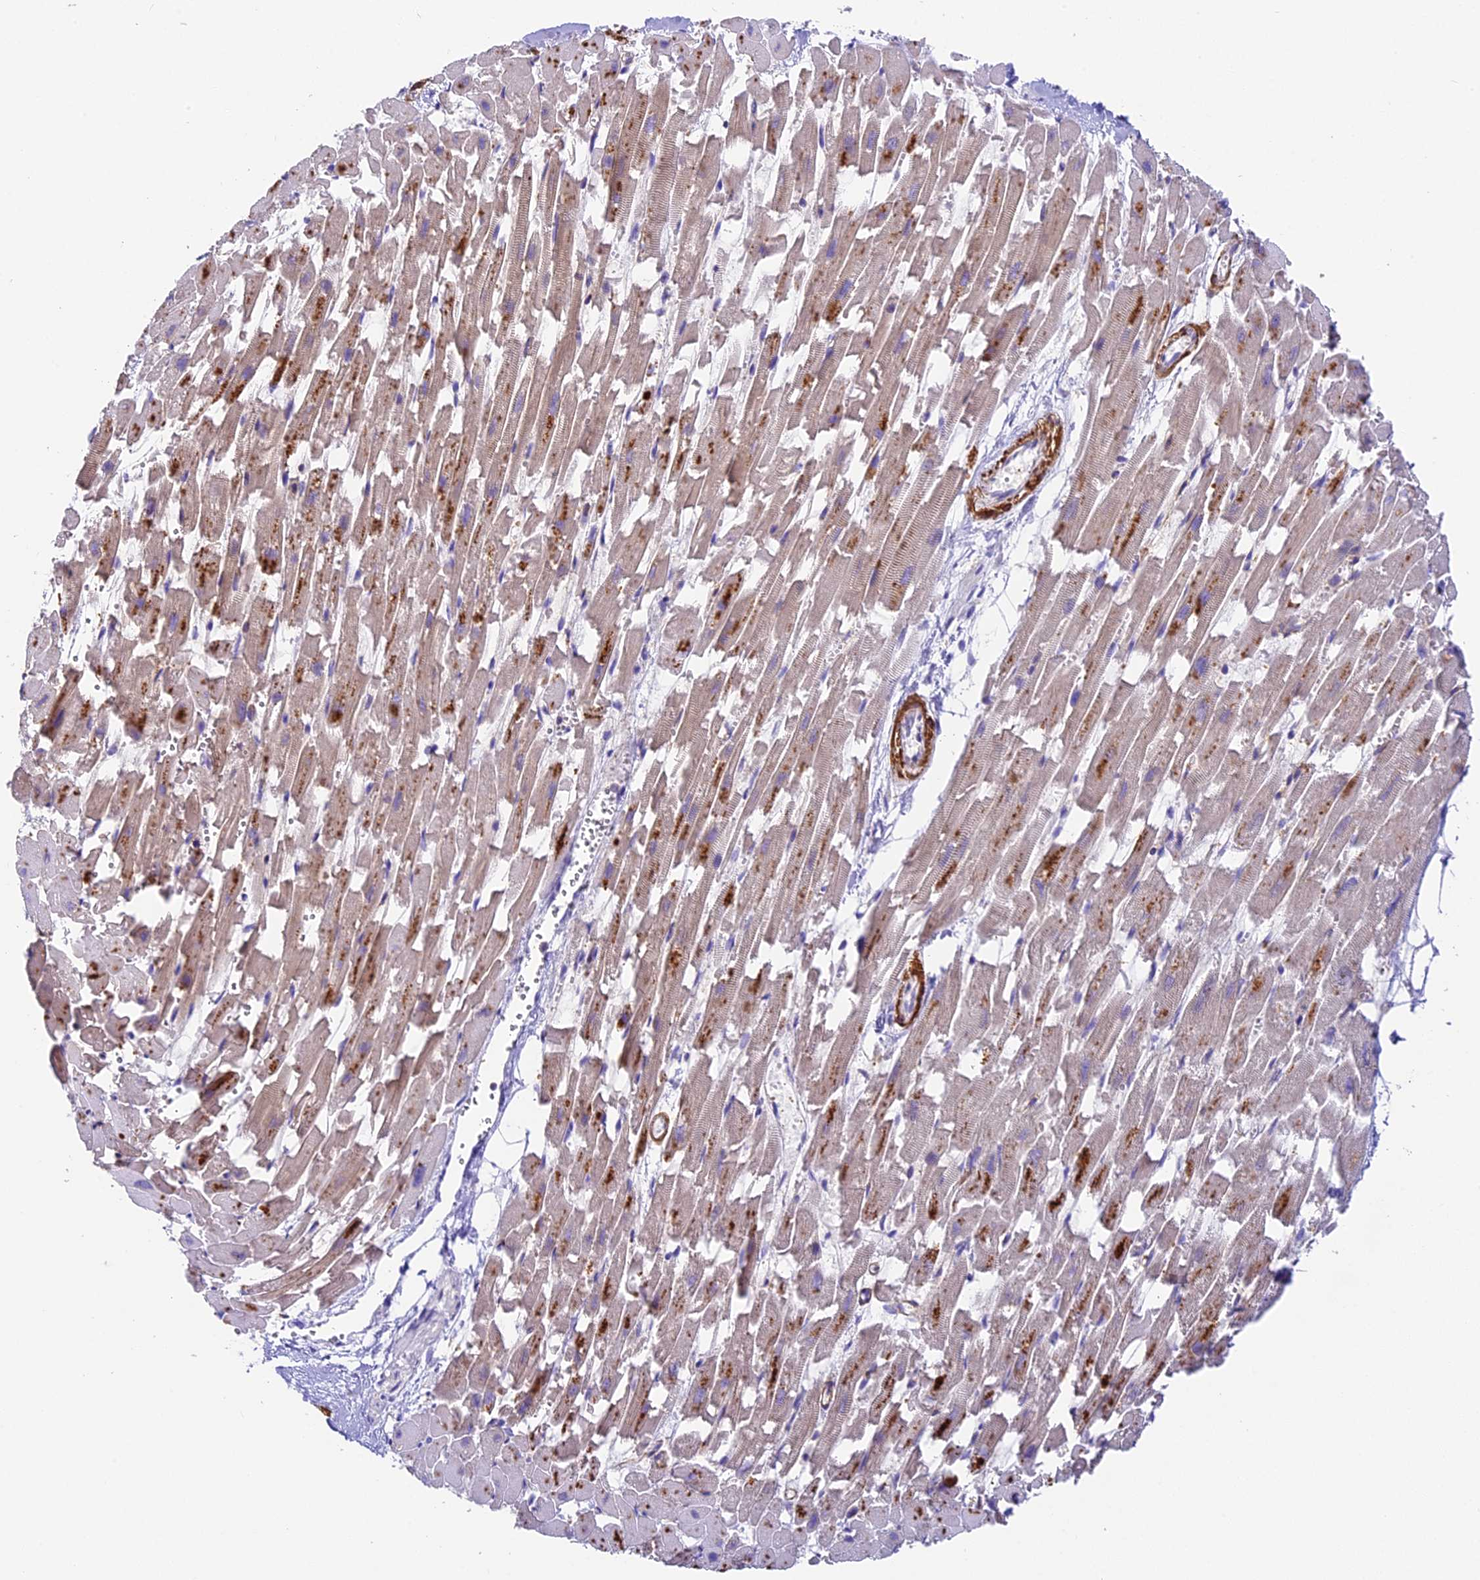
{"staining": {"intensity": "weak", "quantity": "25%-75%", "location": "cytoplasmic/membranous"}, "tissue": "heart muscle", "cell_type": "Cardiomyocytes", "image_type": "normal", "snomed": [{"axis": "morphology", "description": "Normal tissue, NOS"}, {"axis": "topography", "description": "Heart"}], "caption": "DAB immunohistochemical staining of unremarkable heart muscle reveals weak cytoplasmic/membranous protein expression in about 25%-75% of cardiomyocytes. Nuclei are stained in blue.", "gene": "TBC1D1", "patient": {"sex": "female", "age": 64}}